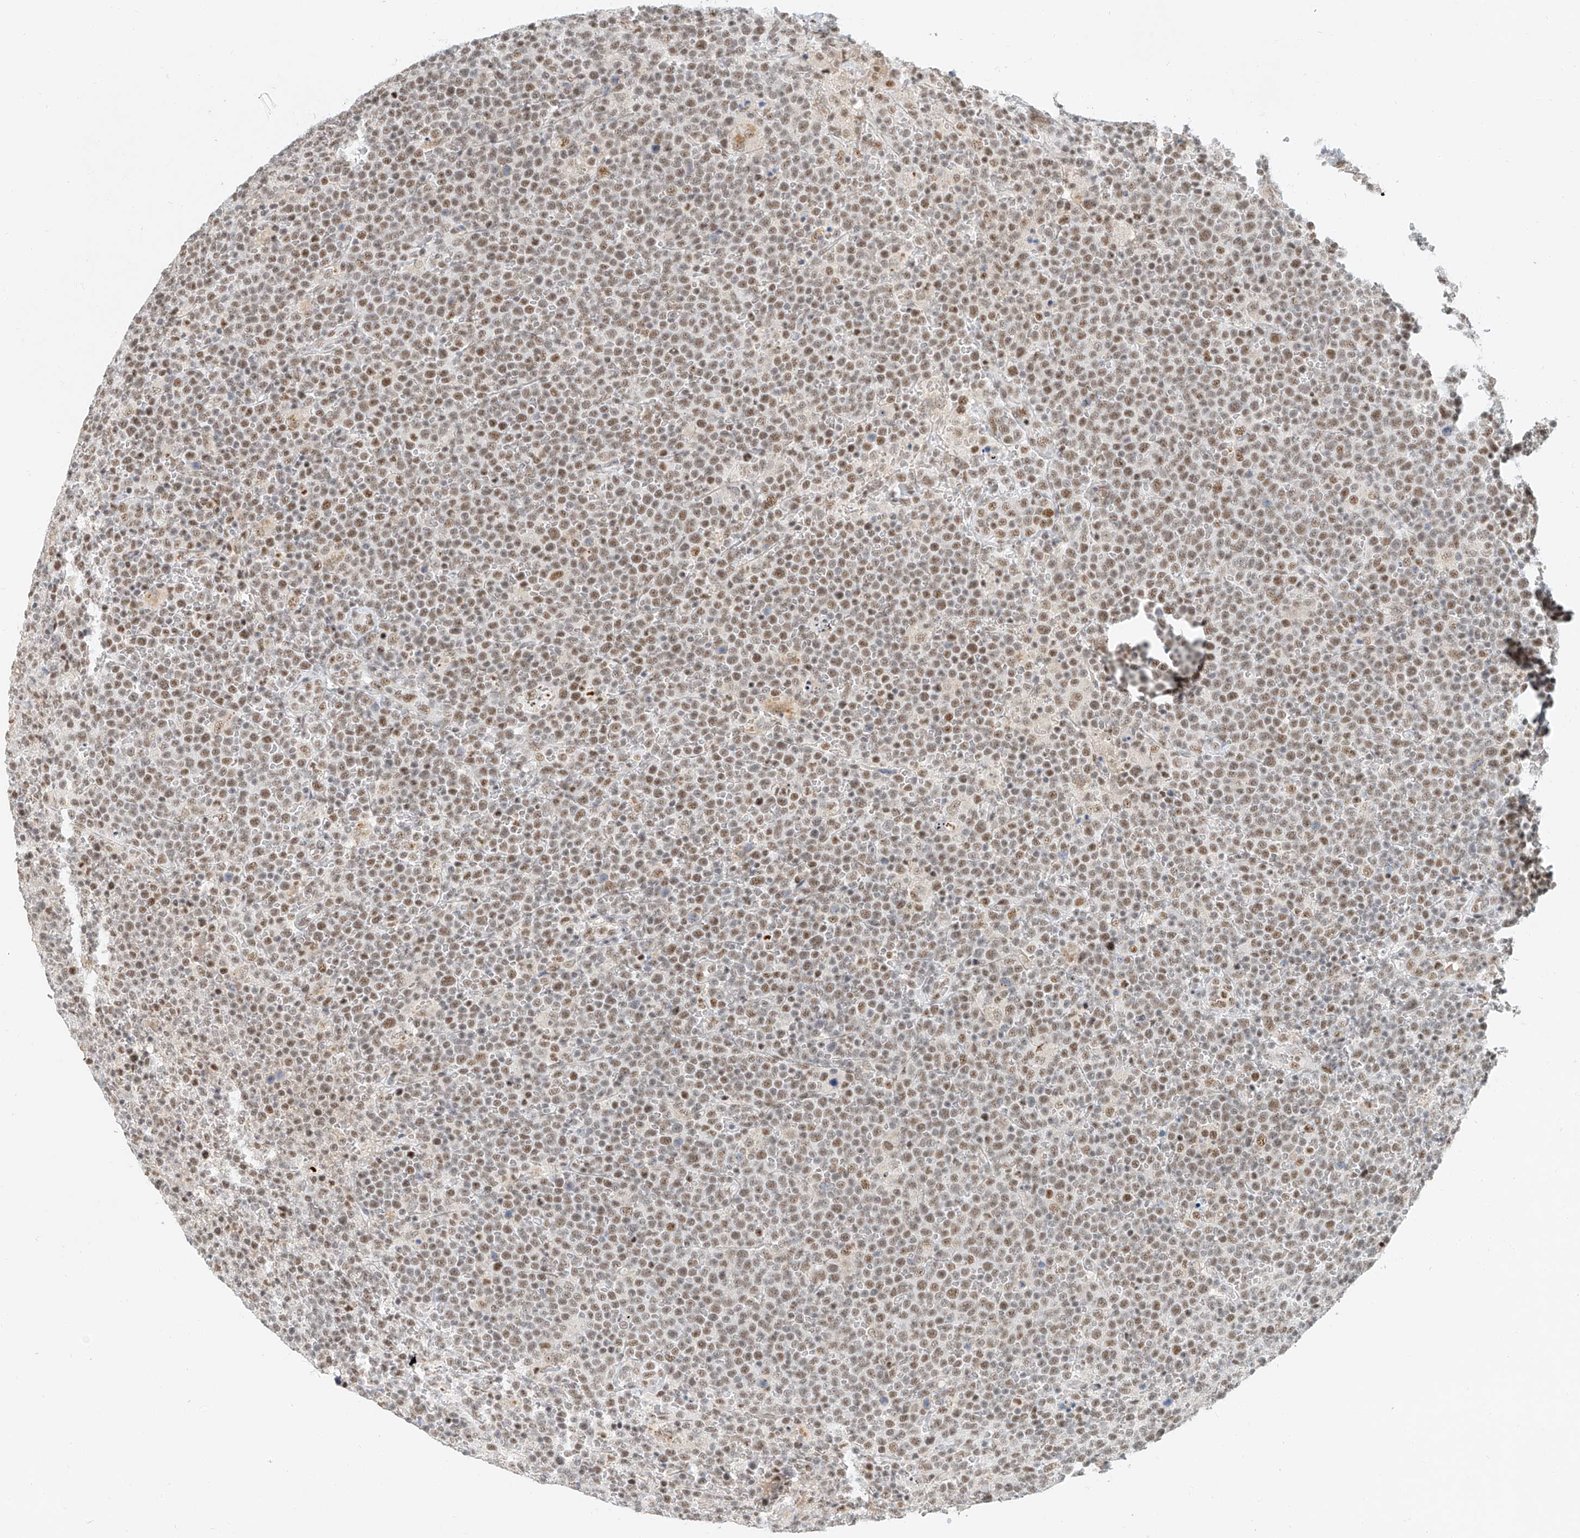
{"staining": {"intensity": "moderate", "quantity": ">75%", "location": "nuclear"}, "tissue": "lymphoma", "cell_type": "Tumor cells", "image_type": "cancer", "snomed": [{"axis": "morphology", "description": "Malignant lymphoma, non-Hodgkin's type, High grade"}, {"axis": "topography", "description": "Lymph node"}], "caption": "Immunohistochemistry (IHC) histopathology image of lymphoma stained for a protein (brown), which displays medium levels of moderate nuclear expression in about >75% of tumor cells.", "gene": "CXorf58", "patient": {"sex": "male", "age": 61}}